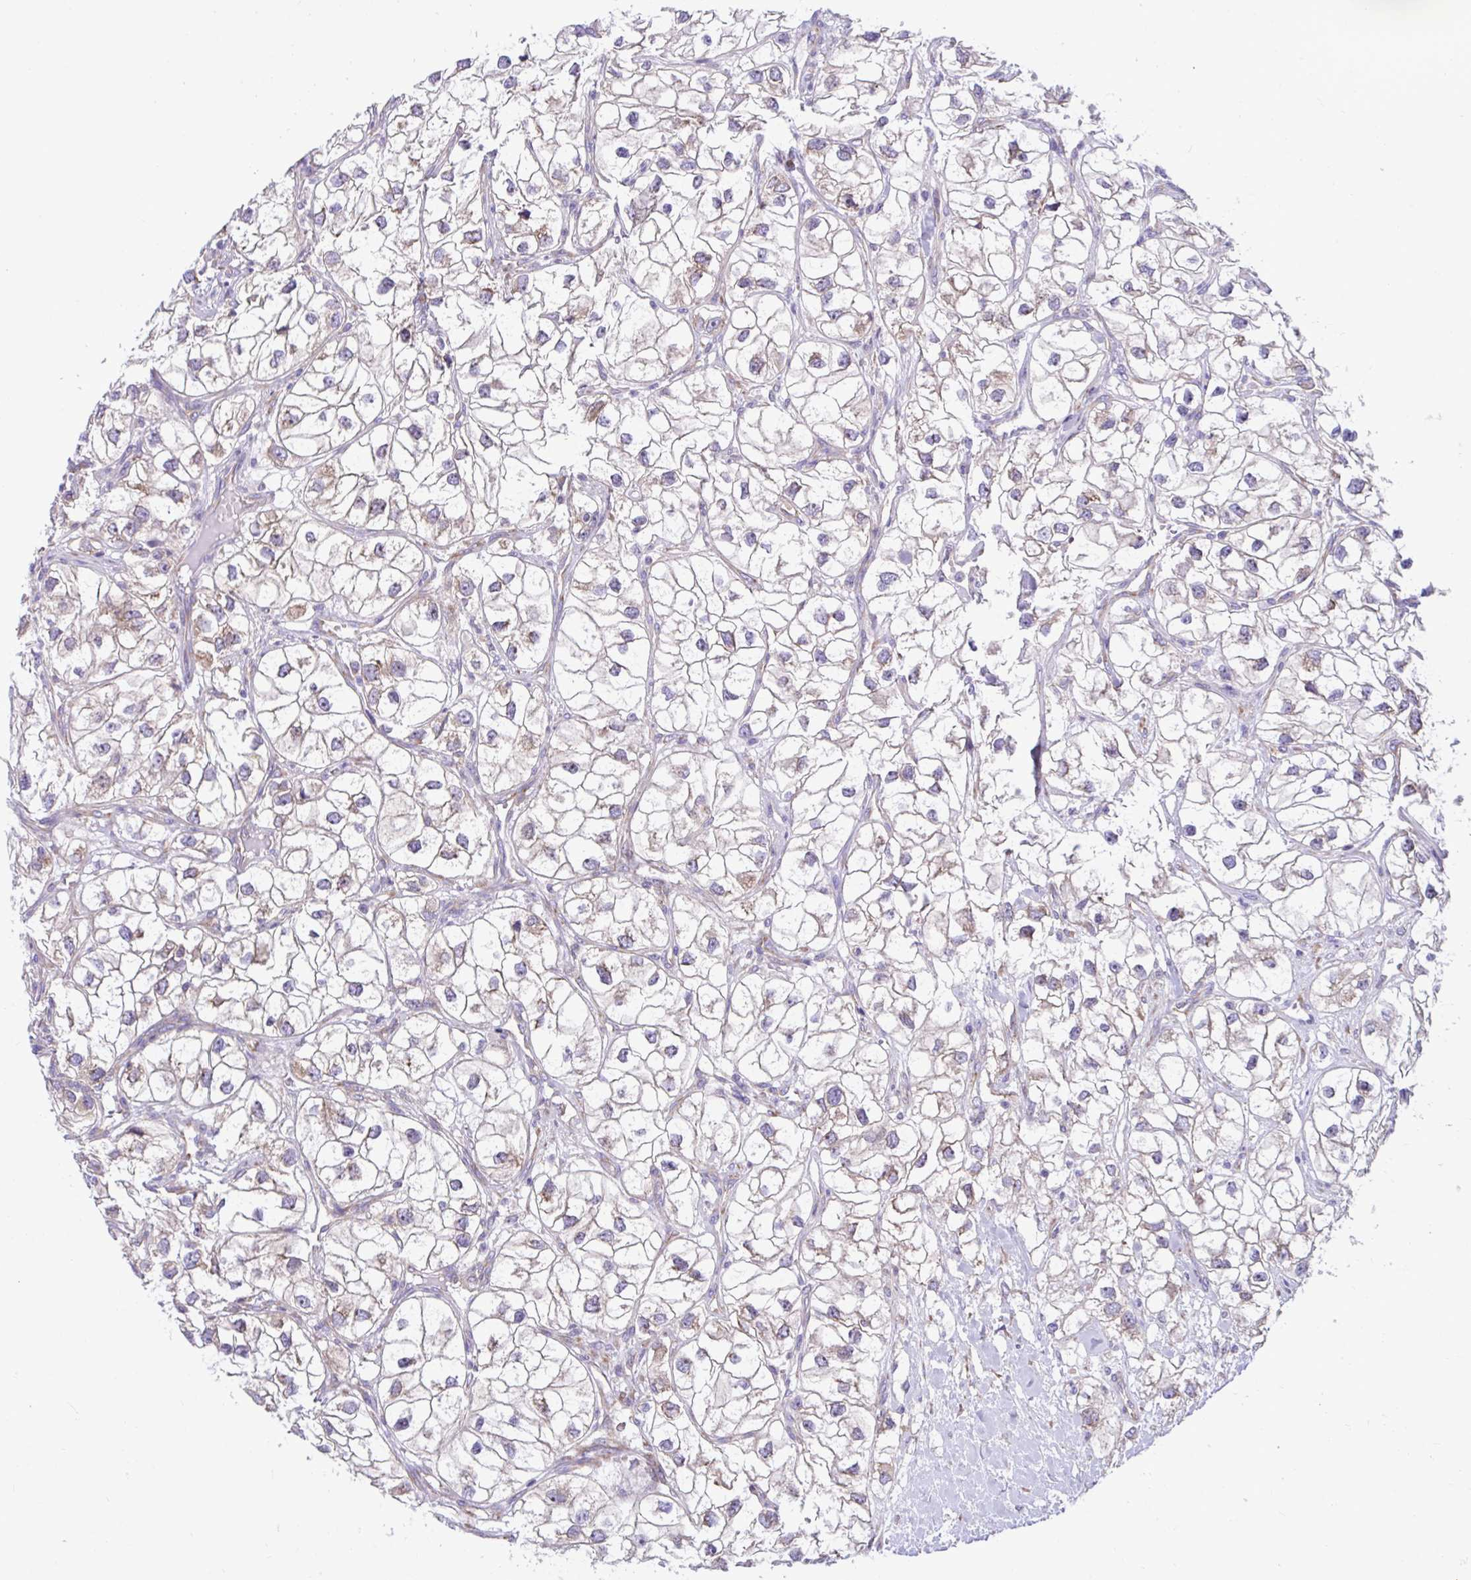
{"staining": {"intensity": "weak", "quantity": "<25%", "location": "cytoplasmic/membranous"}, "tissue": "renal cancer", "cell_type": "Tumor cells", "image_type": "cancer", "snomed": [{"axis": "morphology", "description": "Adenocarcinoma, NOS"}, {"axis": "topography", "description": "Kidney"}], "caption": "This is an immunohistochemistry (IHC) micrograph of adenocarcinoma (renal). There is no expression in tumor cells.", "gene": "RPL7", "patient": {"sex": "male", "age": 59}}